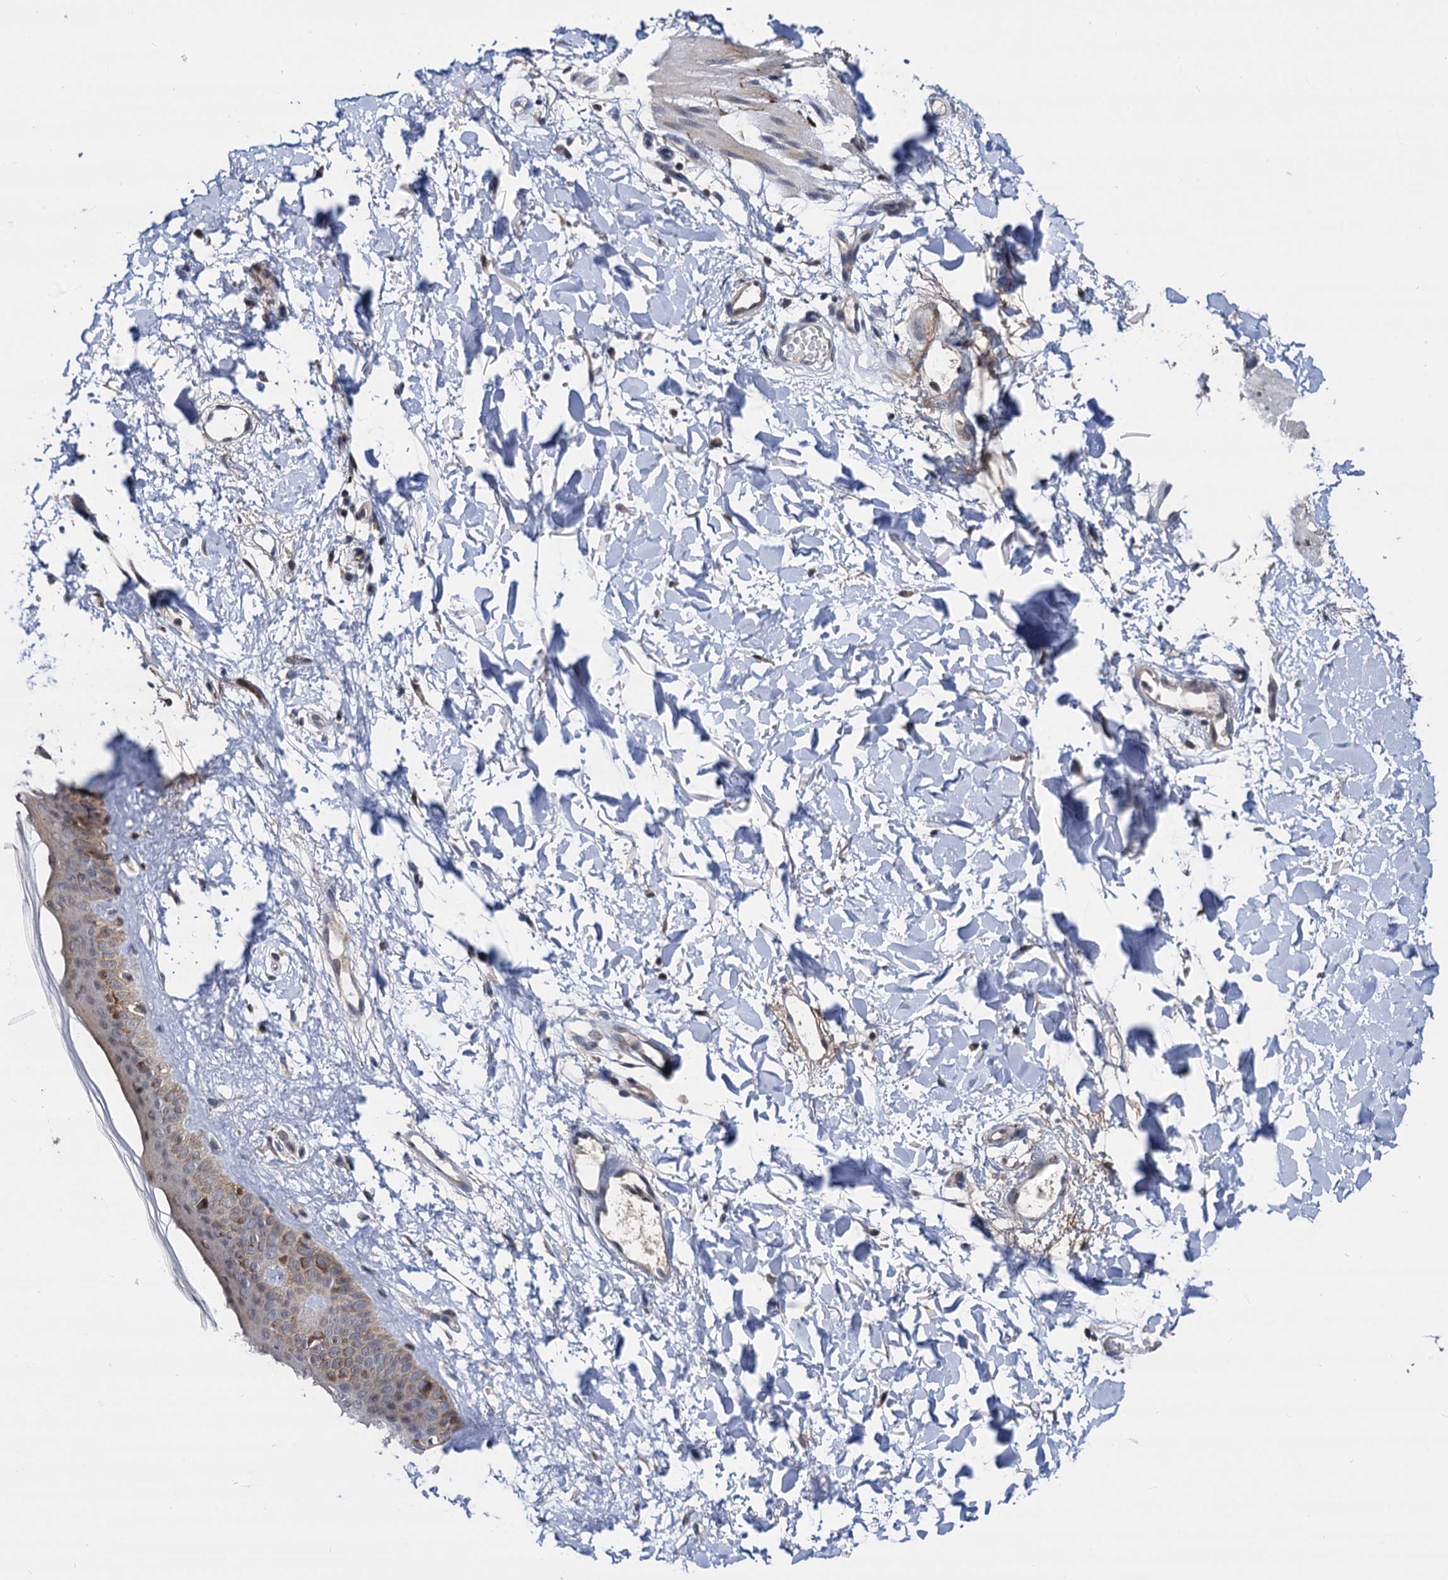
{"staining": {"intensity": "moderate", "quantity": ">75%", "location": "nuclear"}, "tissue": "skin", "cell_type": "Fibroblasts", "image_type": "normal", "snomed": [{"axis": "morphology", "description": "Normal tissue, NOS"}, {"axis": "topography", "description": "Skin"}], "caption": "High-power microscopy captured an immunohistochemistry (IHC) image of normal skin, revealing moderate nuclear expression in about >75% of fibroblasts.", "gene": "PSMD4", "patient": {"sex": "female", "age": 58}}